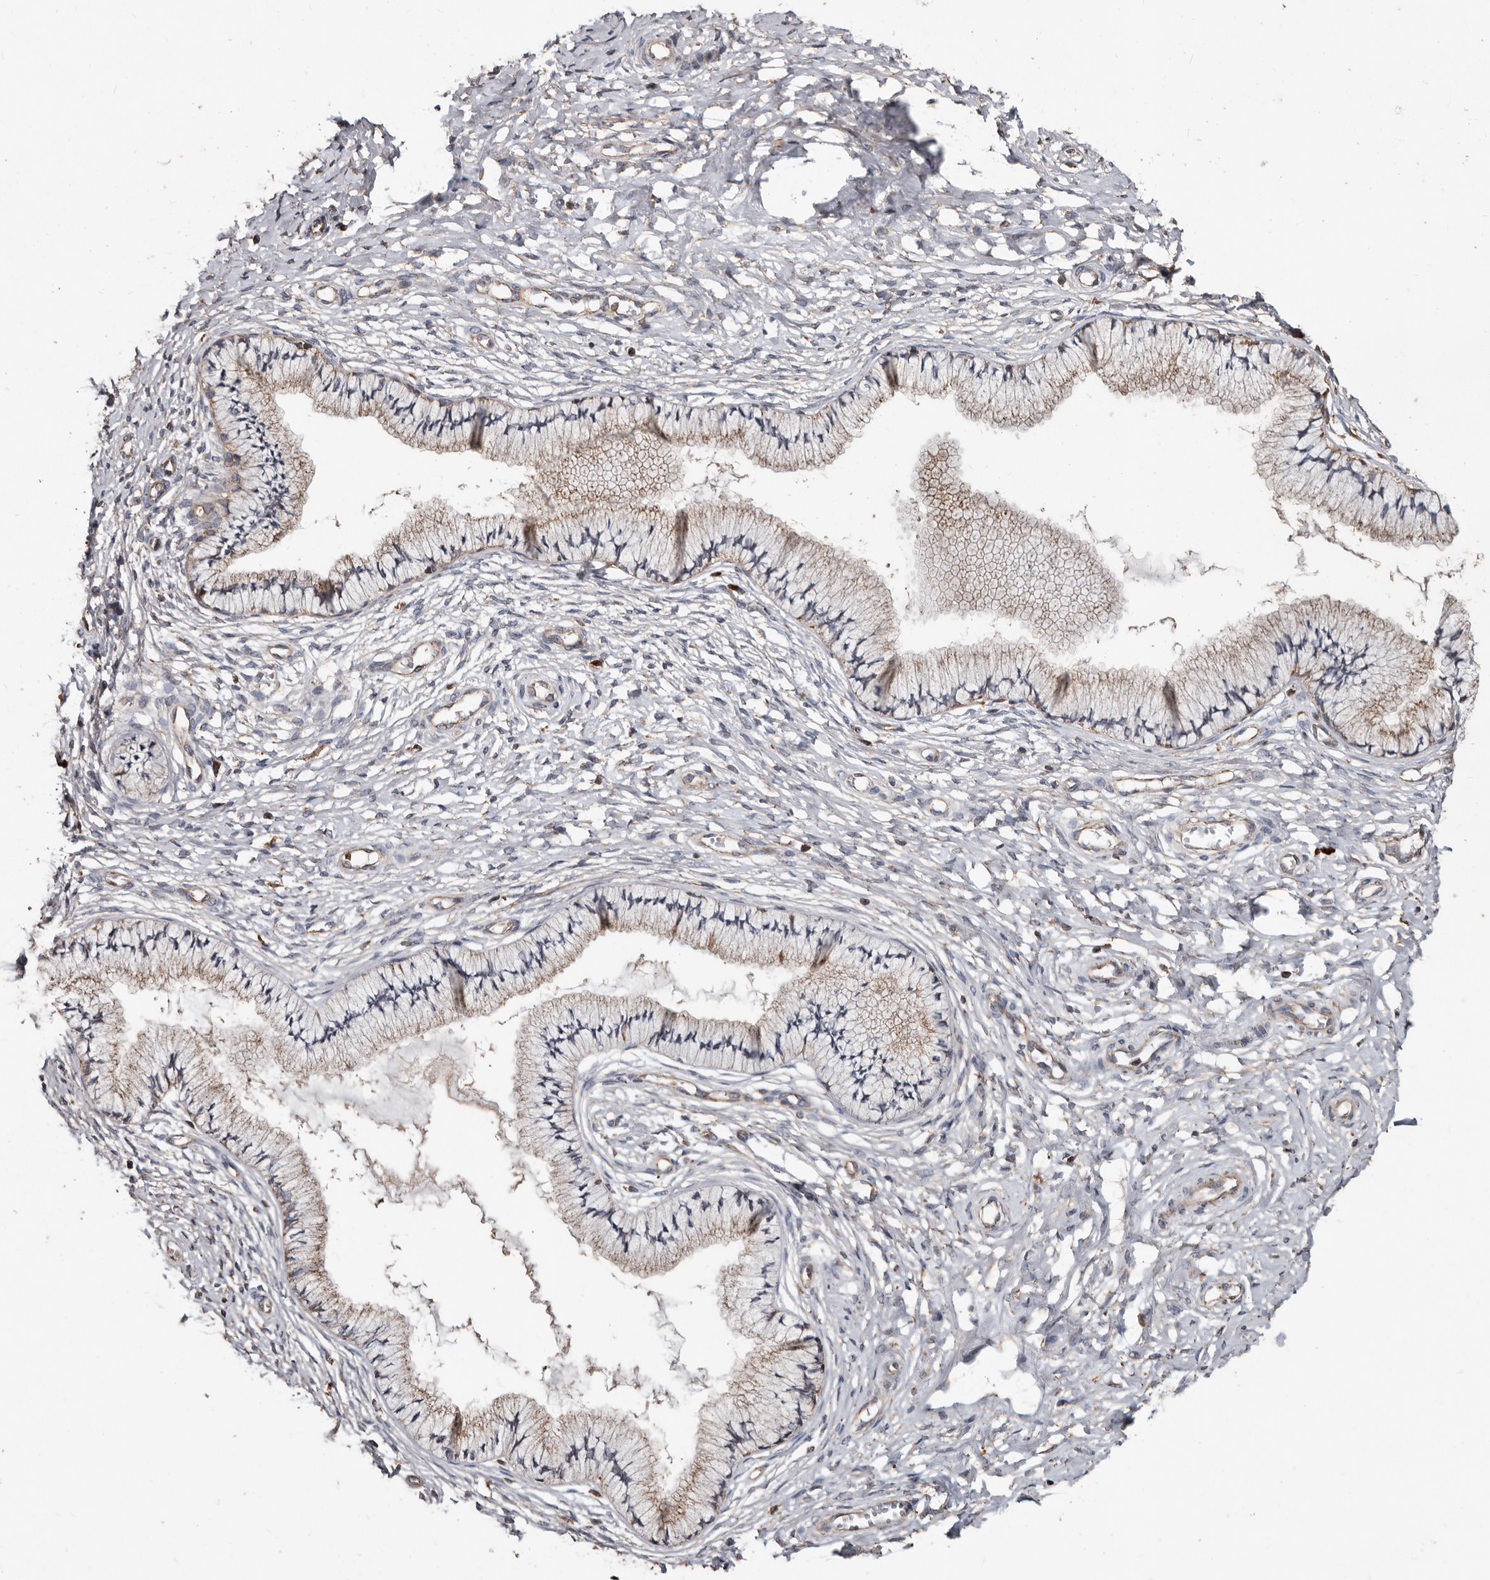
{"staining": {"intensity": "moderate", "quantity": ">75%", "location": "cytoplasmic/membranous"}, "tissue": "cervix", "cell_type": "Glandular cells", "image_type": "normal", "snomed": [{"axis": "morphology", "description": "Normal tissue, NOS"}, {"axis": "topography", "description": "Cervix"}], "caption": "Immunohistochemistry (IHC) photomicrograph of normal cervix: cervix stained using immunohistochemistry (IHC) displays medium levels of moderate protein expression localized specifically in the cytoplasmic/membranous of glandular cells, appearing as a cytoplasmic/membranous brown color.", "gene": "OSGIN2", "patient": {"sex": "female", "age": 36}}